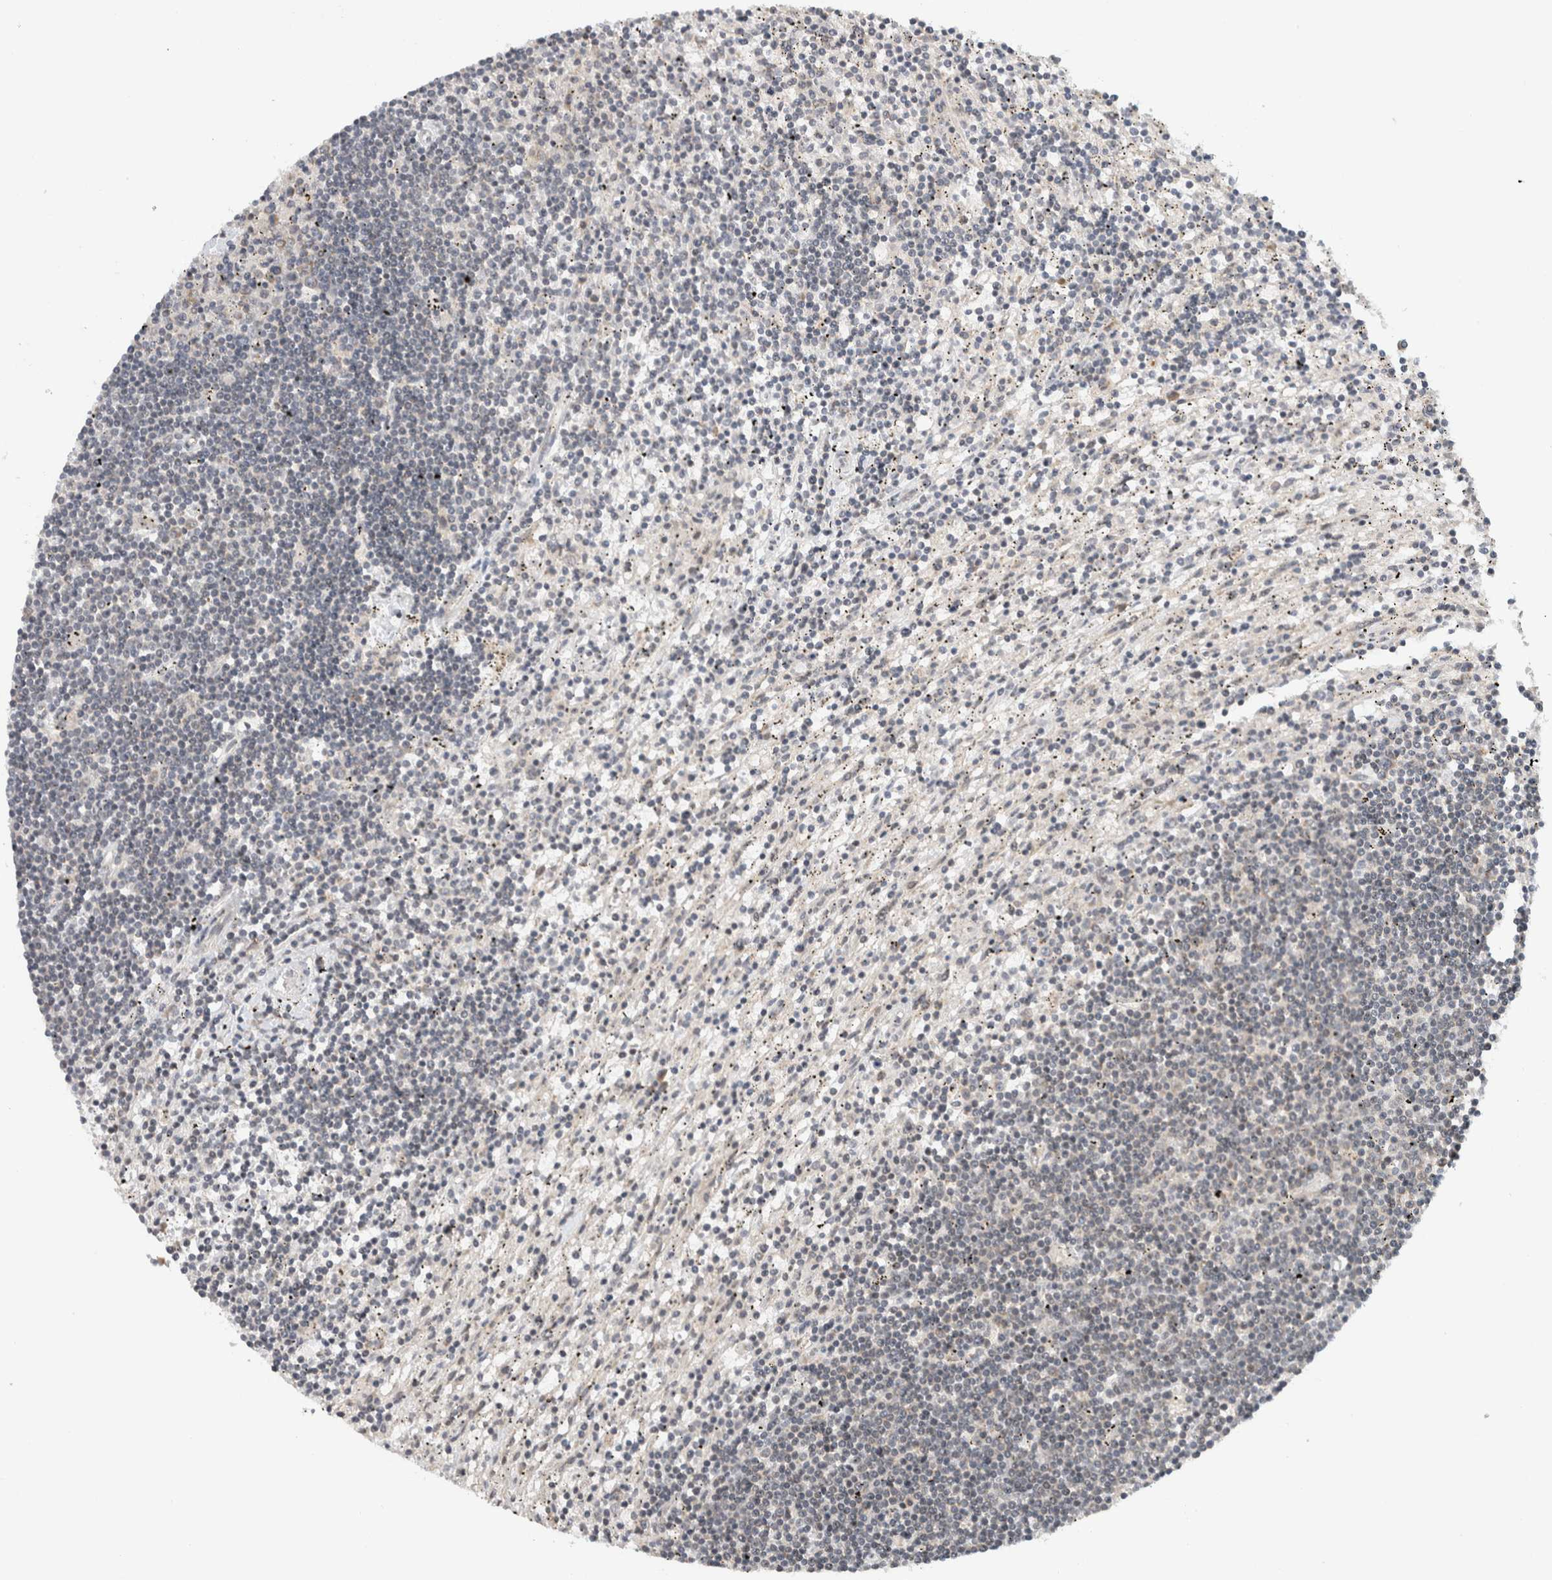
{"staining": {"intensity": "negative", "quantity": "none", "location": "none"}, "tissue": "lymphoma", "cell_type": "Tumor cells", "image_type": "cancer", "snomed": [{"axis": "morphology", "description": "Malignant lymphoma, non-Hodgkin's type, Low grade"}, {"axis": "topography", "description": "Spleen"}], "caption": "This is an immunohistochemistry (IHC) histopathology image of low-grade malignant lymphoma, non-Hodgkin's type. There is no expression in tumor cells.", "gene": "CMC2", "patient": {"sex": "male", "age": 76}}